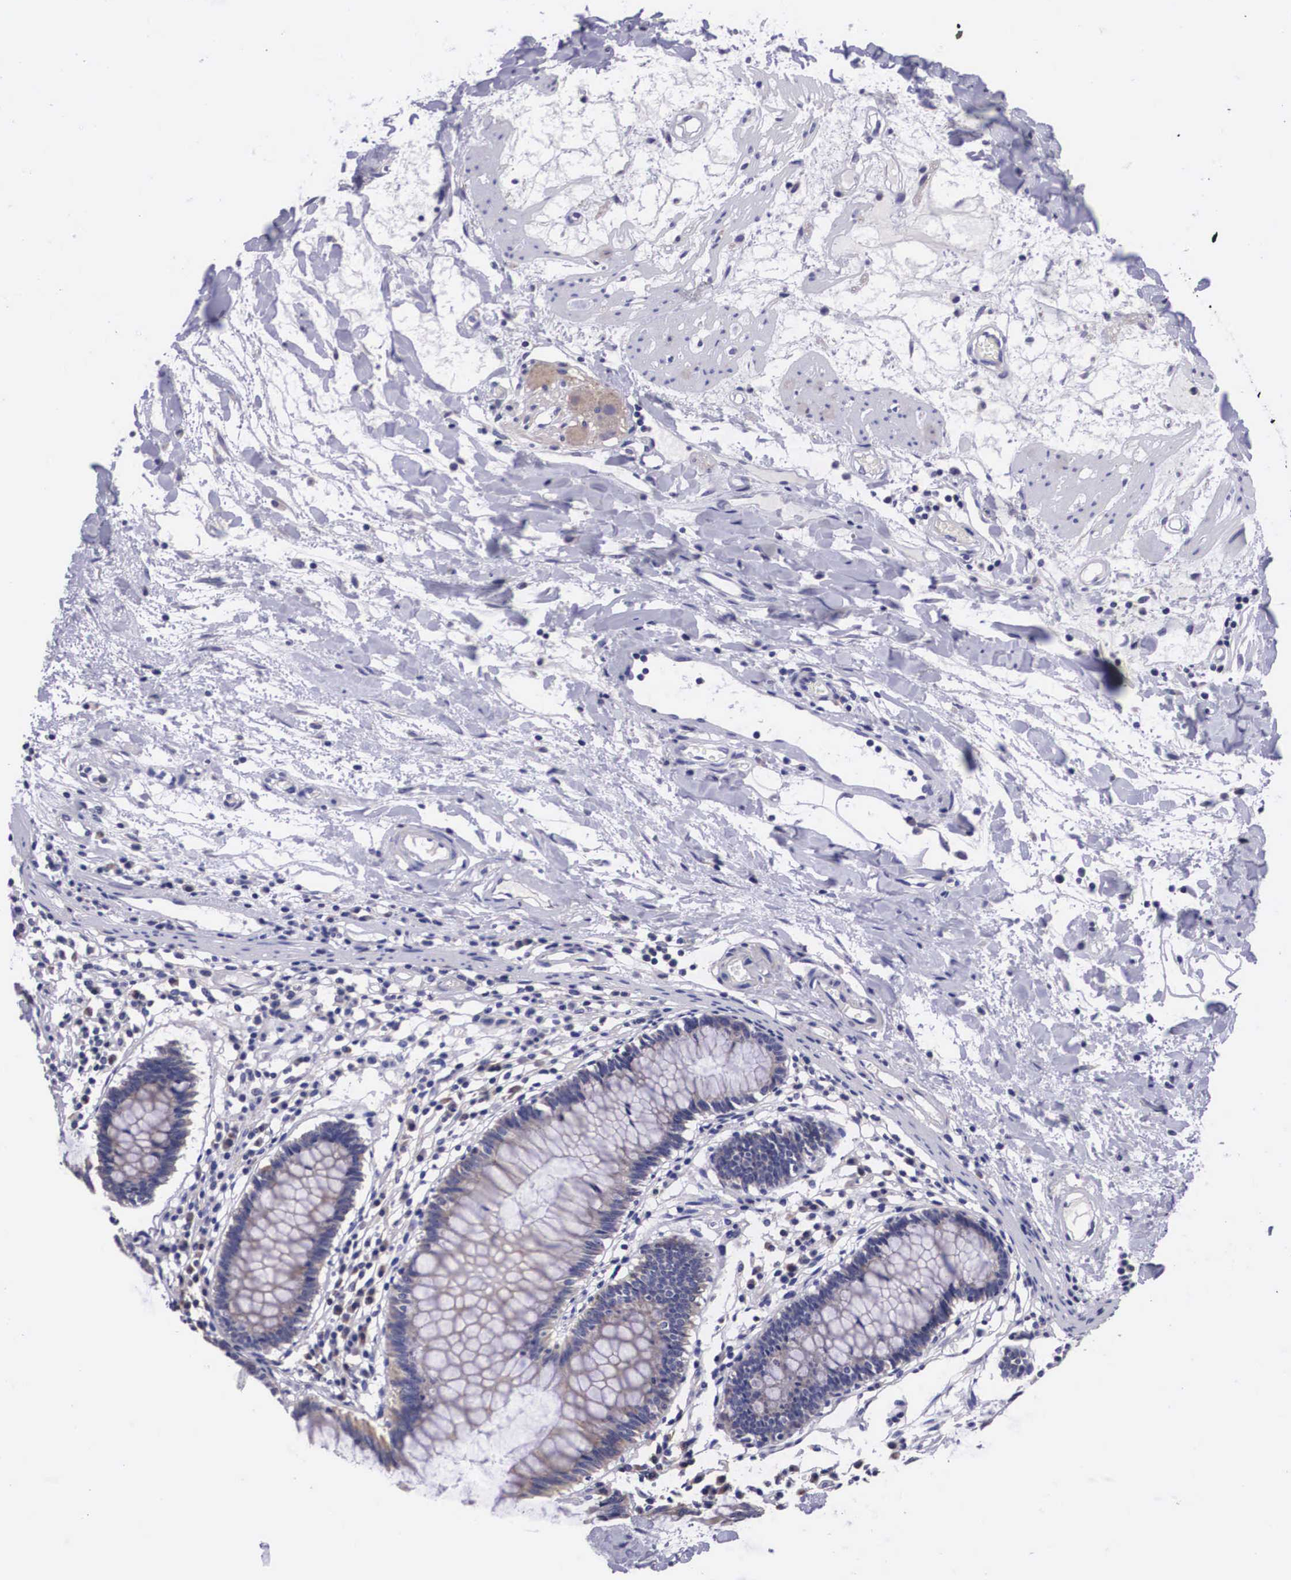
{"staining": {"intensity": "negative", "quantity": "none", "location": "none"}, "tissue": "colon", "cell_type": "Endothelial cells", "image_type": "normal", "snomed": [{"axis": "morphology", "description": "Normal tissue, NOS"}, {"axis": "topography", "description": "Colon"}], "caption": "Colon stained for a protein using immunohistochemistry (IHC) shows no expression endothelial cells.", "gene": "ARG2", "patient": {"sex": "female", "age": 55}}